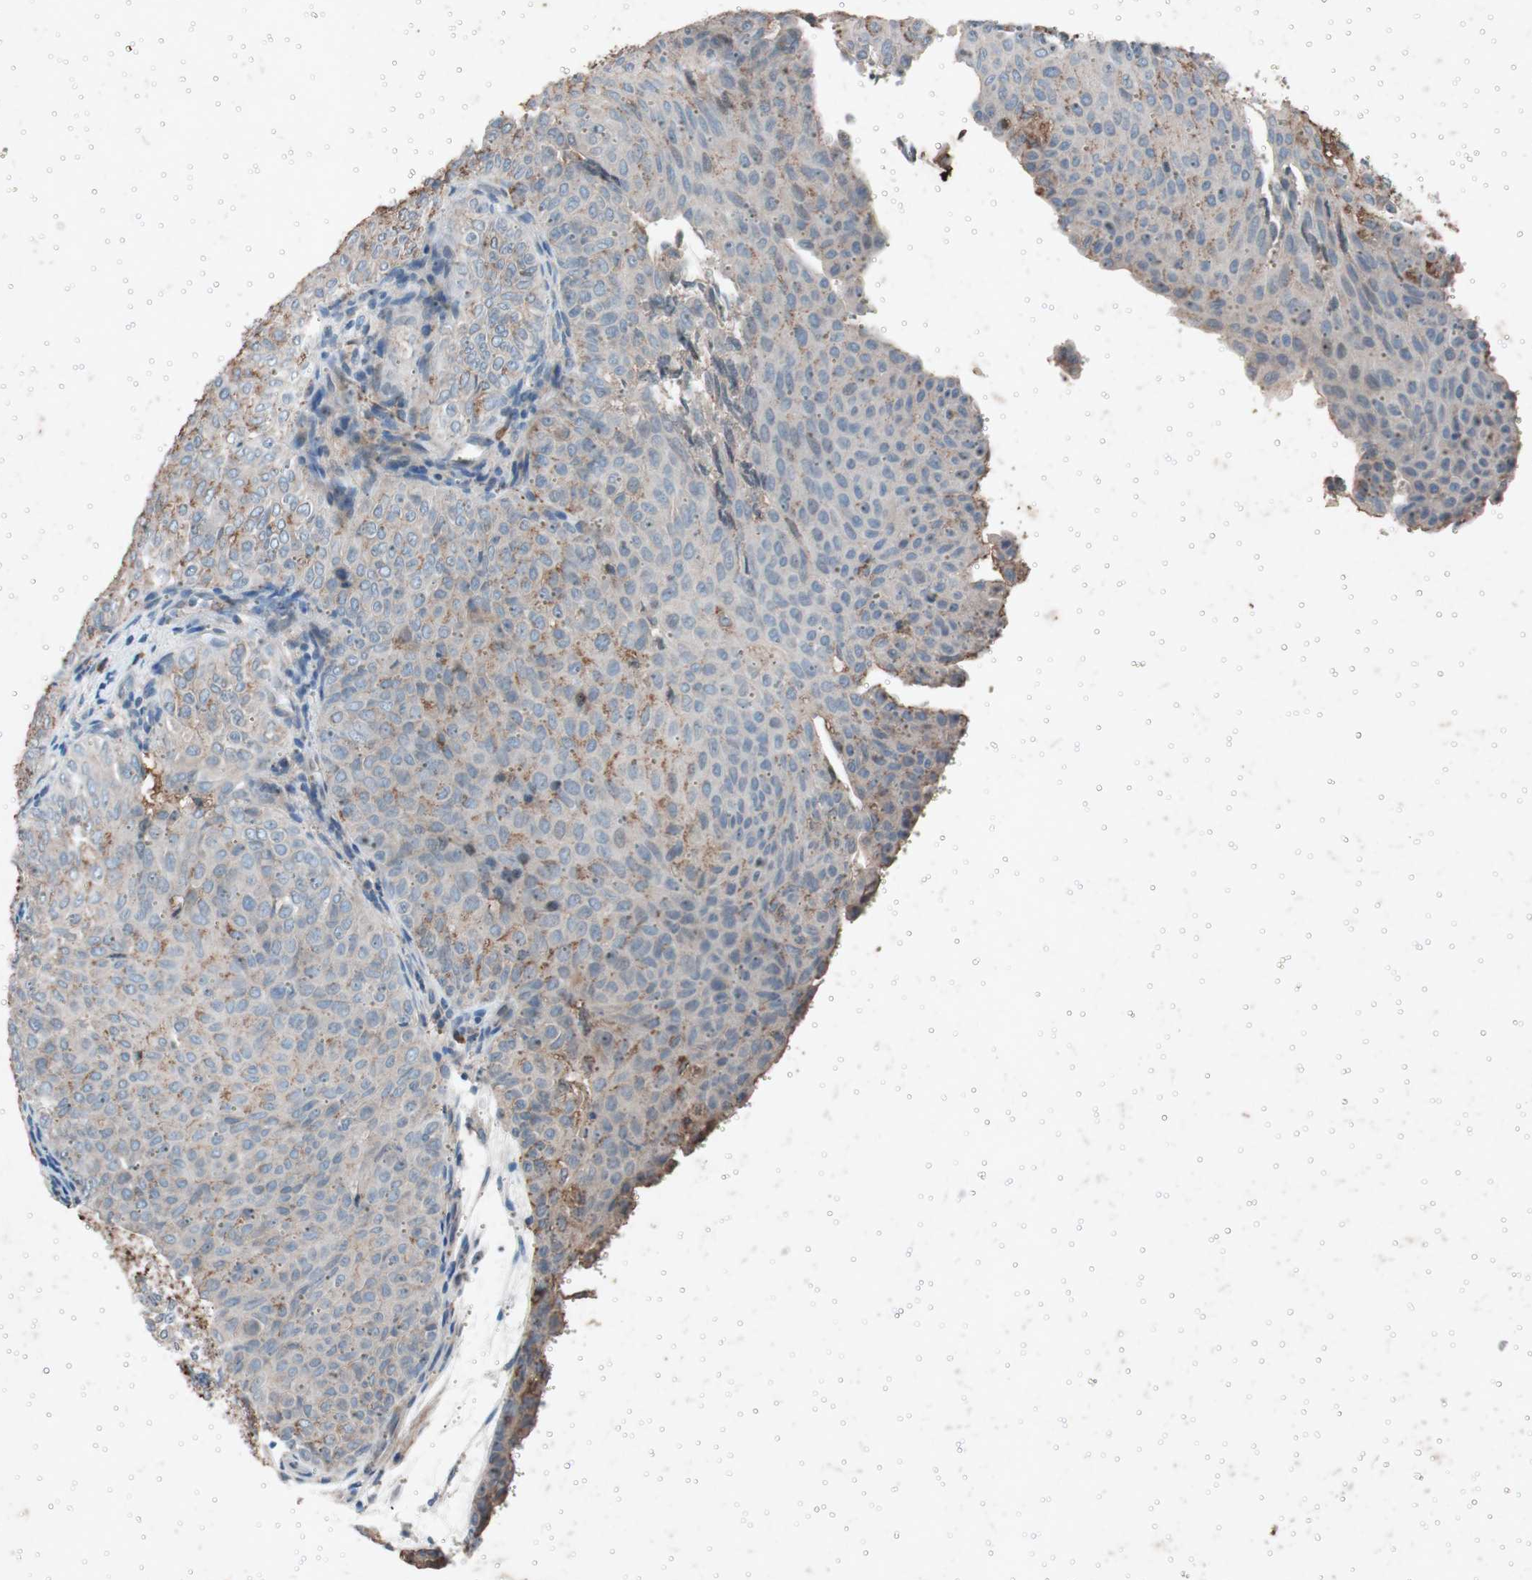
{"staining": {"intensity": "weak", "quantity": "25%-75%", "location": "cytoplasmic/membranous"}, "tissue": "urothelial cancer", "cell_type": "Tumor cells", "image_type": "cancer", "snomed": [{"axis": "morphology", "description": "Urothelial carcinoma, Low grade"}, {"axis": "topography", "description": "Urinary bladder"}], "caption": "A photomicrograph of human low-grade urothelial carcinoma stained for a protein shows weak cytoplasmic/membranous brown staining in tumor cells.", "gene": "GRB7", "patient": {"sex": "male", "age": 78}}